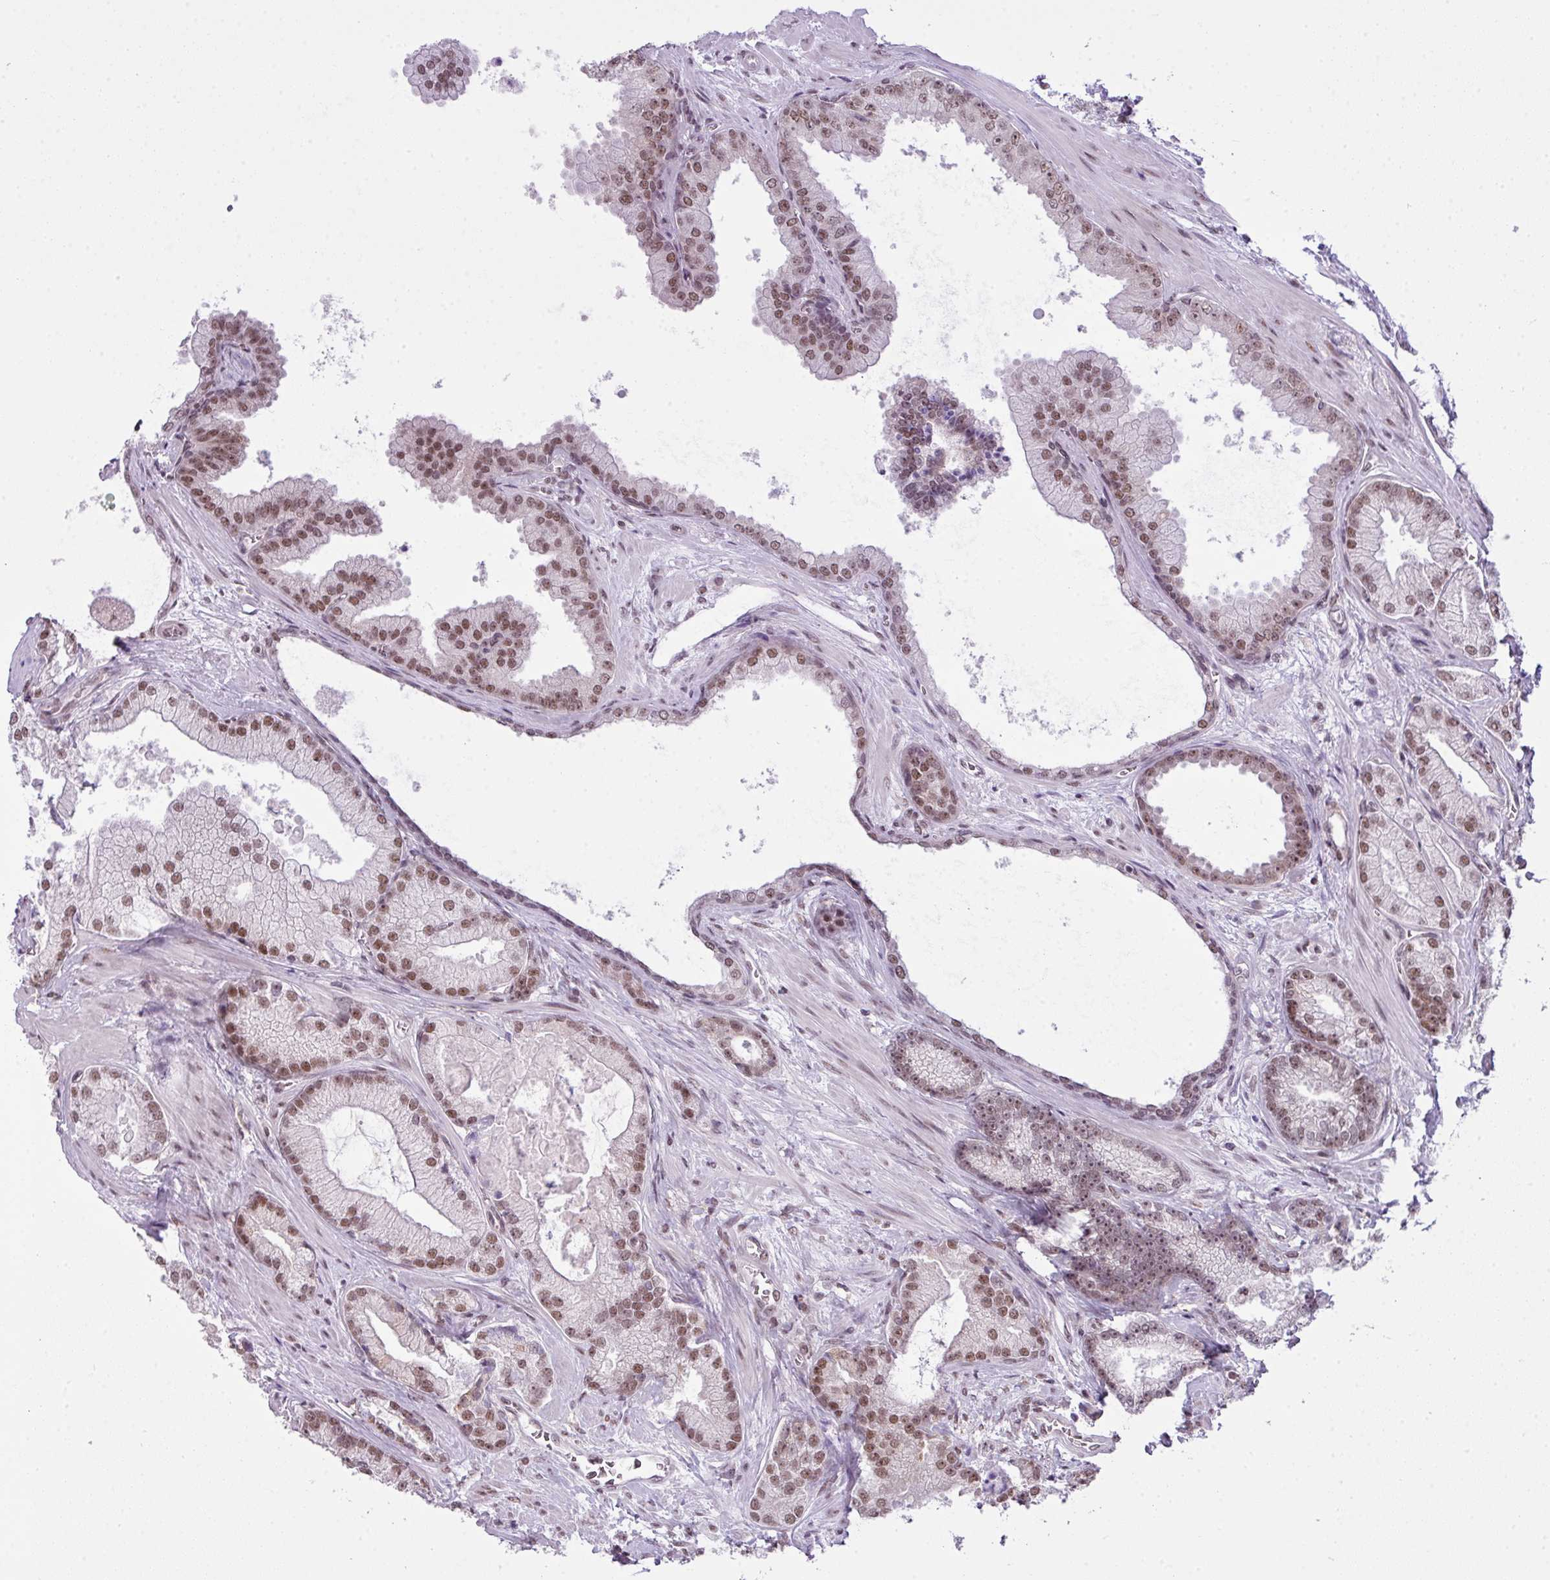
{"staining": {"intensity": "moderate", "quantity": ">75%", "location": "nuclear"}, "tissue": "prostate cancer", "cell_type": "Tumor cells", "image_type": "cancer", "snomed": [{"axis": "morphology", "description": "Adenocarcinoma, High grade"}, {"axis": "topography", "description": "Prostate"}], "caption": "This histopathology image displays prostate high-grade adenocarcinoma stained with immunohistochemistry (IHC) to label a protein in brown. The nuclear of tumor cells show moderate positivity for the protein. Nuclei are counter-stained blue.", "gene": "ARL6IP4", "patient": {"sex": "male", "age": 68}}